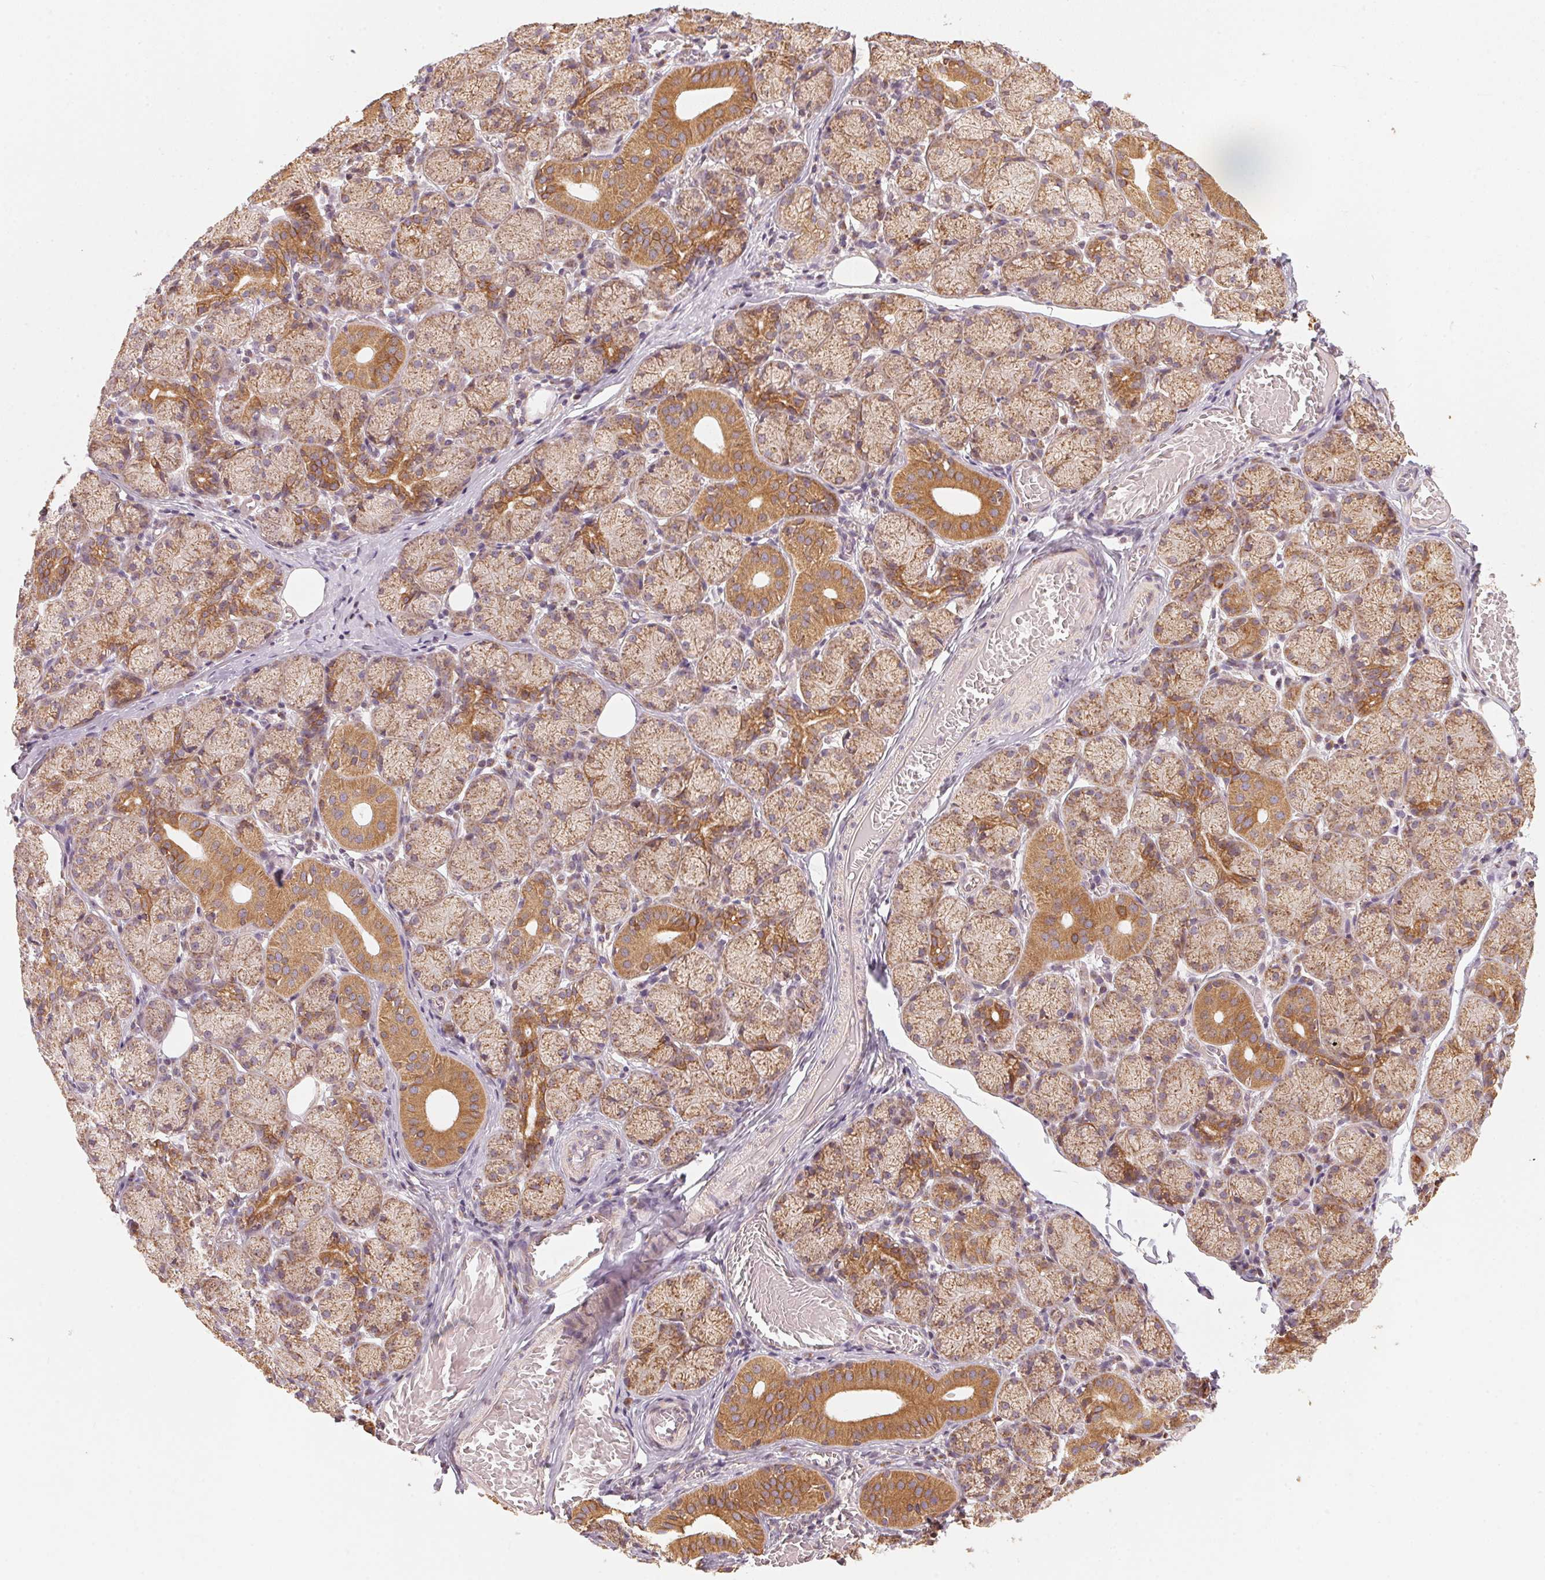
{"staining": {"intensity": "moderate", "quantity": ">75%", "location": "cytoplasmic/membranous"}, "tissue": "salivary gland", "cell_type": "Glandular cells", "image_type": "normal", "snomed": [{"axis": "morphology", "description": "Normal tissue, NOS"}, {"axis": "topography", "description": "Salivary gland"}, {"axis": "topography", "description": "Peripheral nerve tissue"}], "caption": "Glandular cells show medium levels of moderate cytoplasmic/membranous positivity in approximately >75% of cells in unremarkable human salivary gland. Immunohistochemistry stains the protein in brown and the nuclei are stained blue.", "gene": "MATCAP1", "patient": {"sex": "female", "age": 24}}